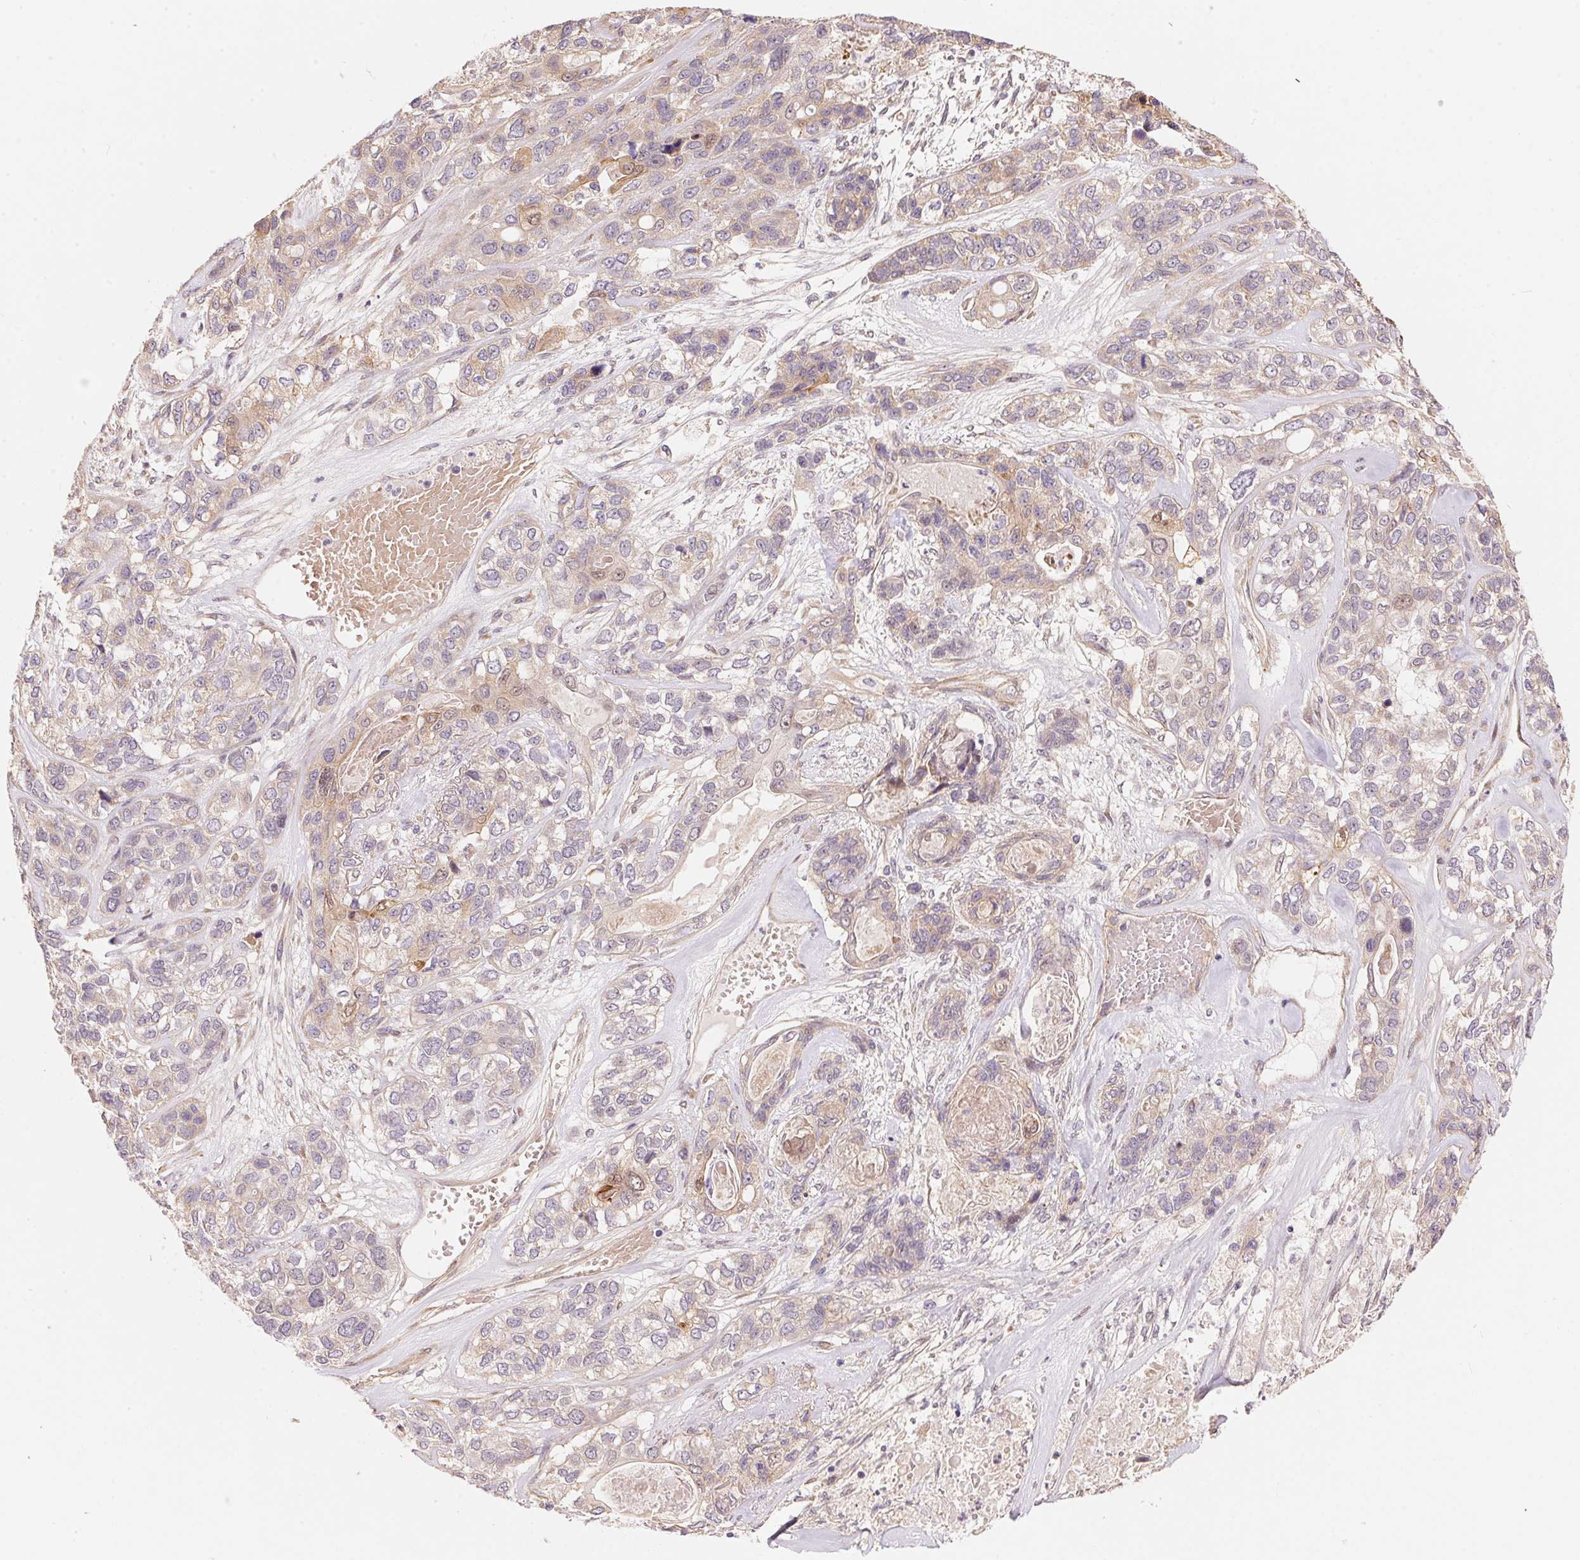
{"staining": {"intensity": "negative", "quantity": "none", "location": "none"}, "tissue": "lung cancer", "cell_type": "Tumor cells", "image_type": "cancer", "snomed": [{"axis": "morphology", "description": "Squamous cell carcinoma, NOS"}, {"axis": "topography", "description": "Lung"}], "caption": "IHC of squamous cell carcinoma (lung) reveals no expression in tumor cells. (DAB (3,3'-diaminobenzidine) IHC, high magnification).", "gene": "TNIP2", "patient": {"sex": "female", "age": 70}}